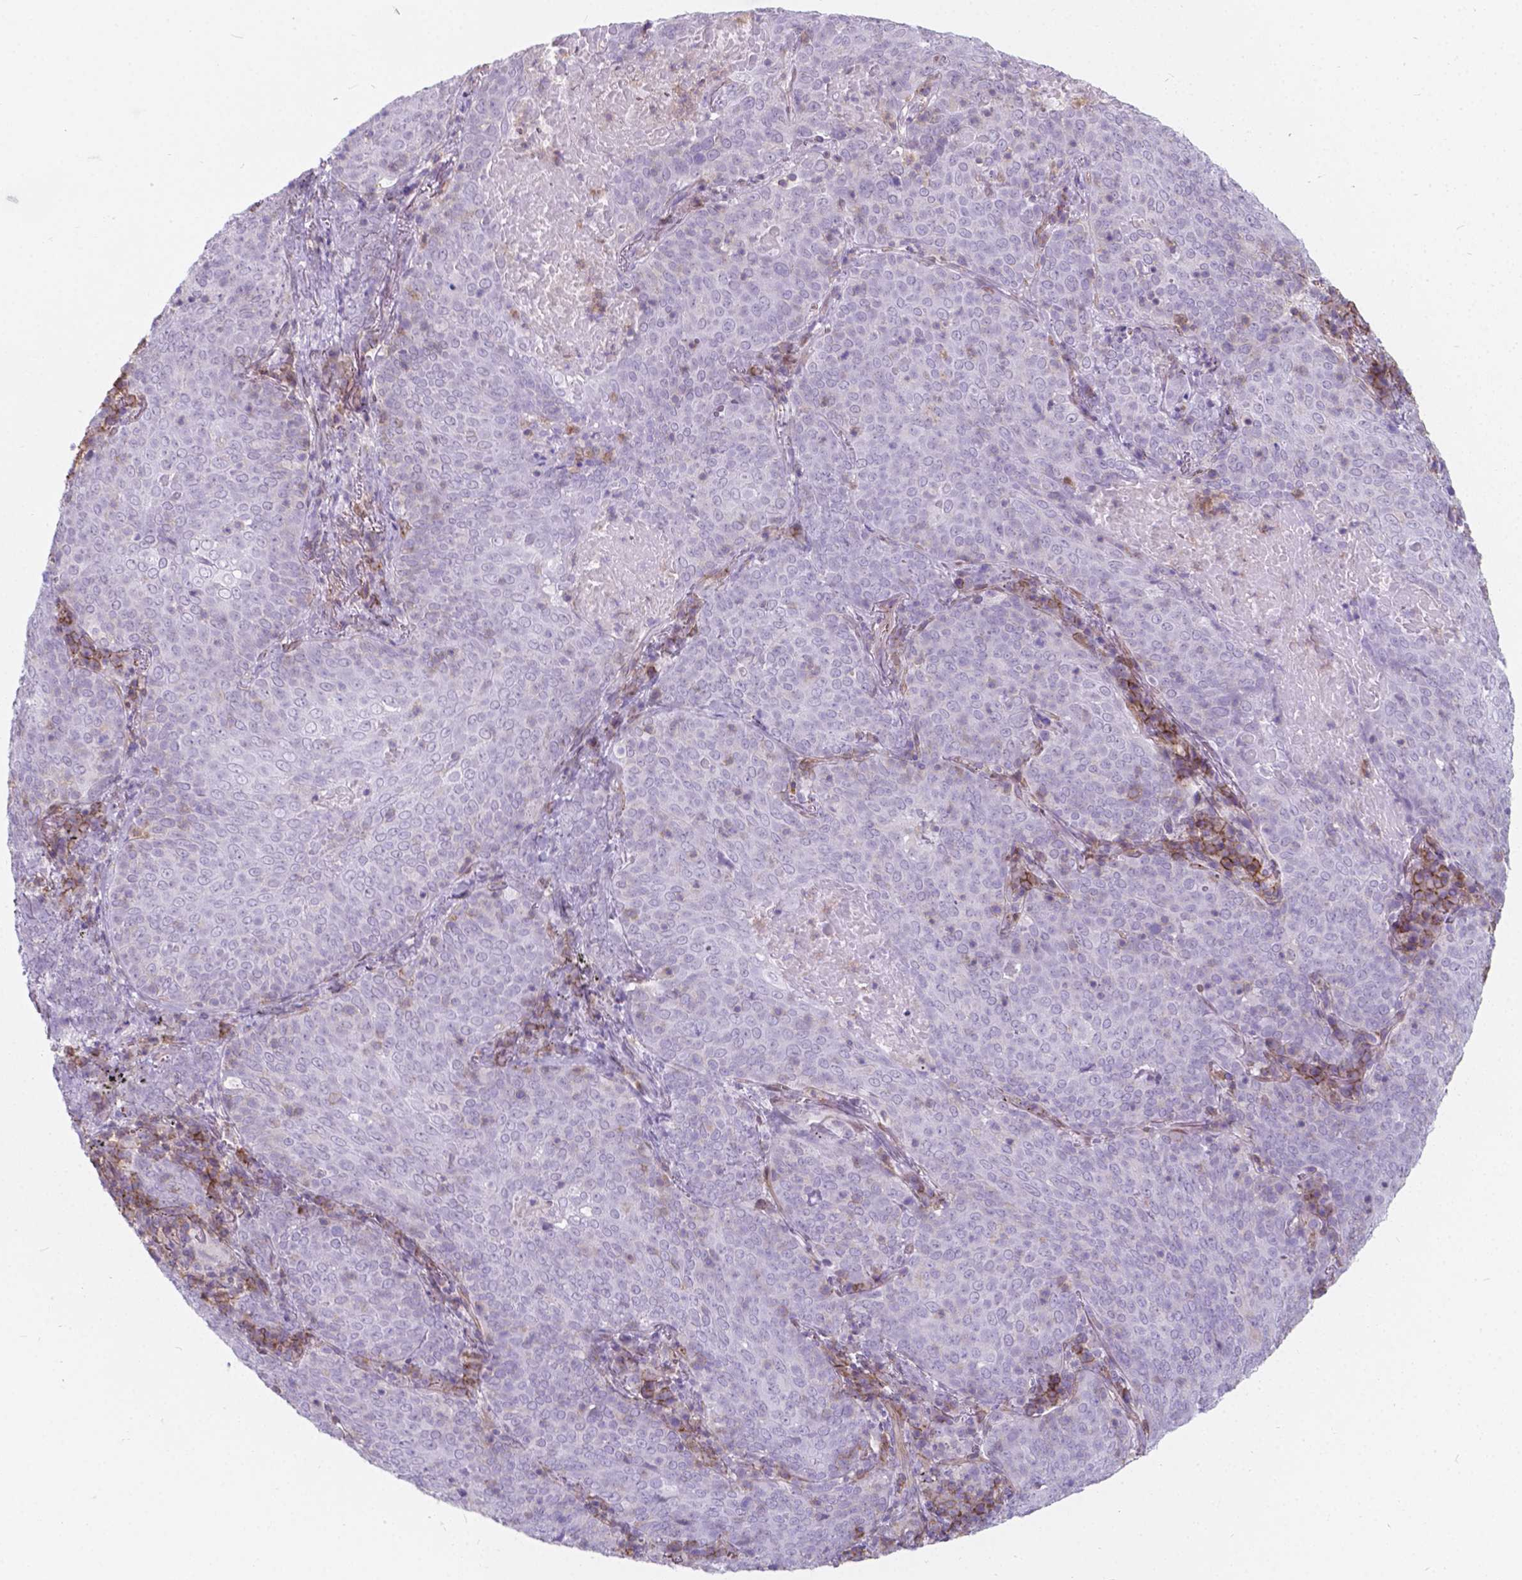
{"staining": {"intensity": "negative", "quantity": "none", "location": "none"}, "tissue": "lung cancer", "cell_type": "Tumor cells", "image_type": "cancer", "snomed": [{"axis": "morphology", "description": "Squamous cell carcinoma, NOS"}, {"axis": "topography", "description": "Lung"}], "caption": "IHC micrograph of neoplastic tissue: lung cancer stained with DAB (3,3'-diaminobenzidine) demonstrates no significant protein staining in tumor cells.", "gene": "KIAA0040", "patient": {"sex": "male", "age": 82}}